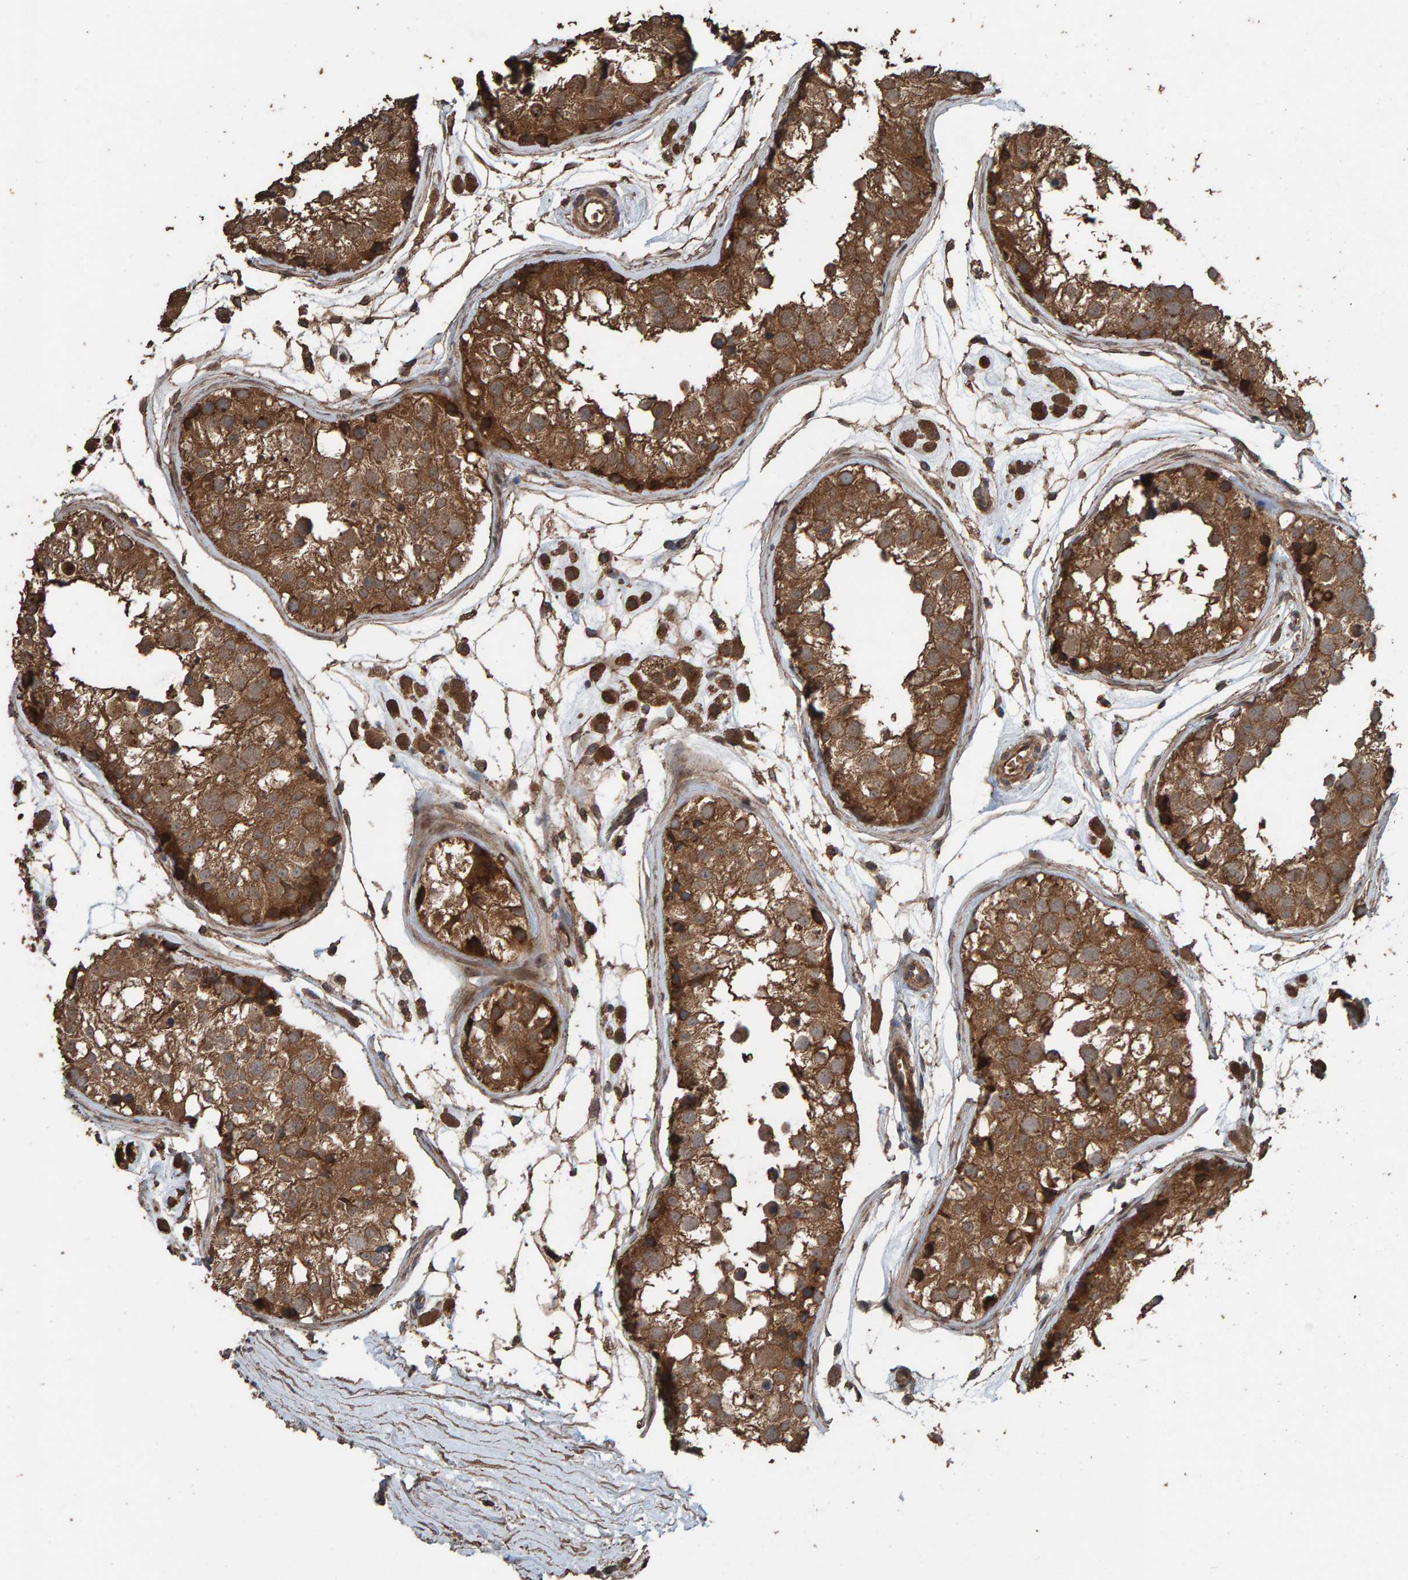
{"staining": {"intensity": "moderate", "quantity": ">75%", "location": "cytoplasmic/membranous"}, "tissue": "testis", "cell_type": "Cells in seminiferous ducts", "image_type": "normal", "snomed": [{"axis": "morphology", "description": "Normal tissue, NOS"}, {"axis": "morphology", "description": "Adenocarcinoma, metastatic, NOS"}, {"axis": "topography", "description": "Testis"}], "caption": "This is a micrograph of IHC staining of benign testis, which shows moderate positivity in the cytoplasmic/membranous of cells in seminiferous ducts.", "gene": "DUS1L", "patient": {"sex": "male", "age": 26}}